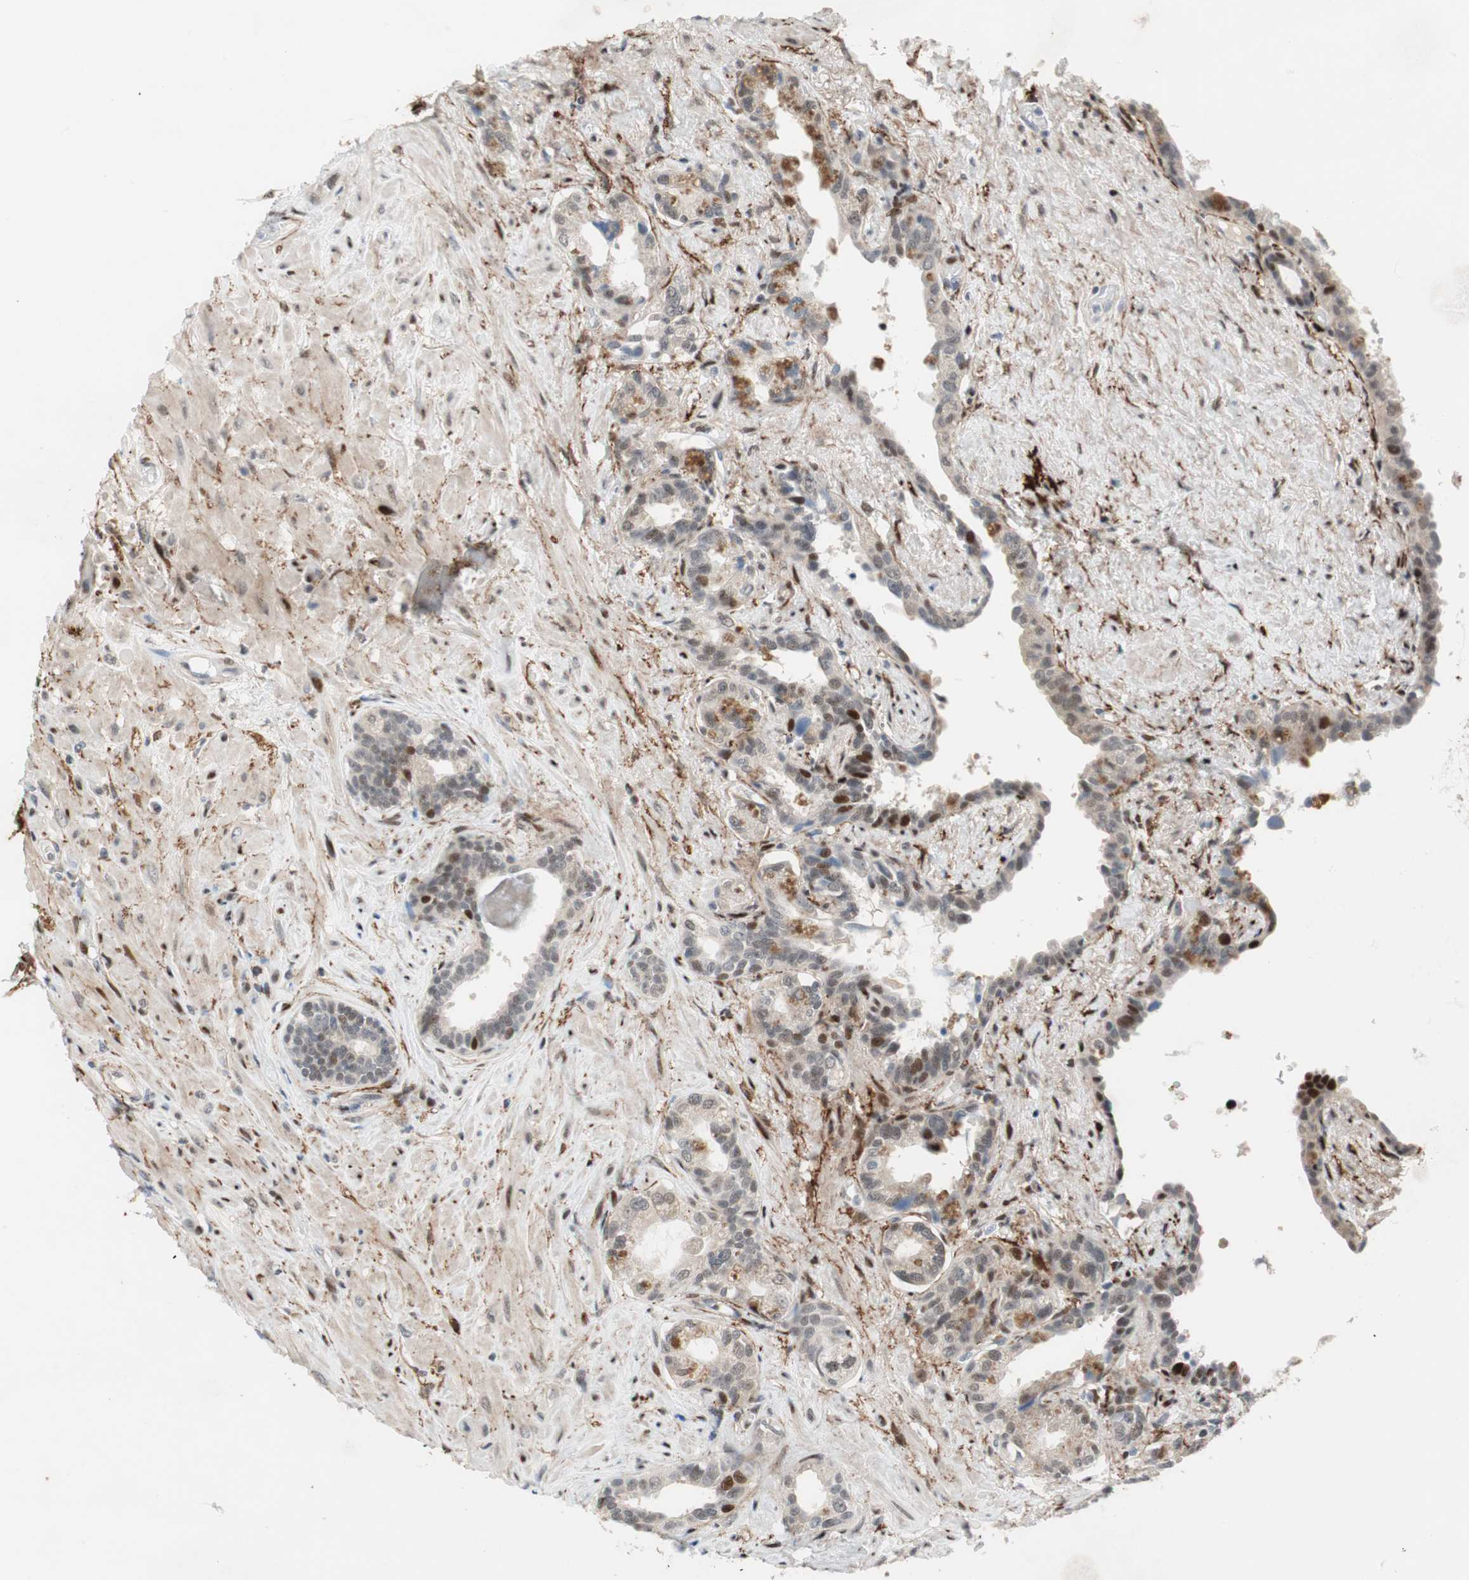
{"staining": {"intensity": "moderate", "quantity": "25%-75%", "location": "cytoplasmic/membranous"}, "tissue": "seminal vesicle", "cell_type": "Glandular cells", "image_type": "normal", "snomed": [{"axis": "morphology", "description": "Normal tissue, NOS"}, {"axis": "topography", "description": "Seminal veicle"}], "caption": "Immunohistochemistry (IHC) image of unremarkable seminal vesicle stained for a protein (brown), which exhibits medium levels of moderate cytoplasmic/membranous positivity in approximately 25%-75% of glandular cells.", "gene": "FBXO44", "patient": {"sex": "male", "age": 61}}